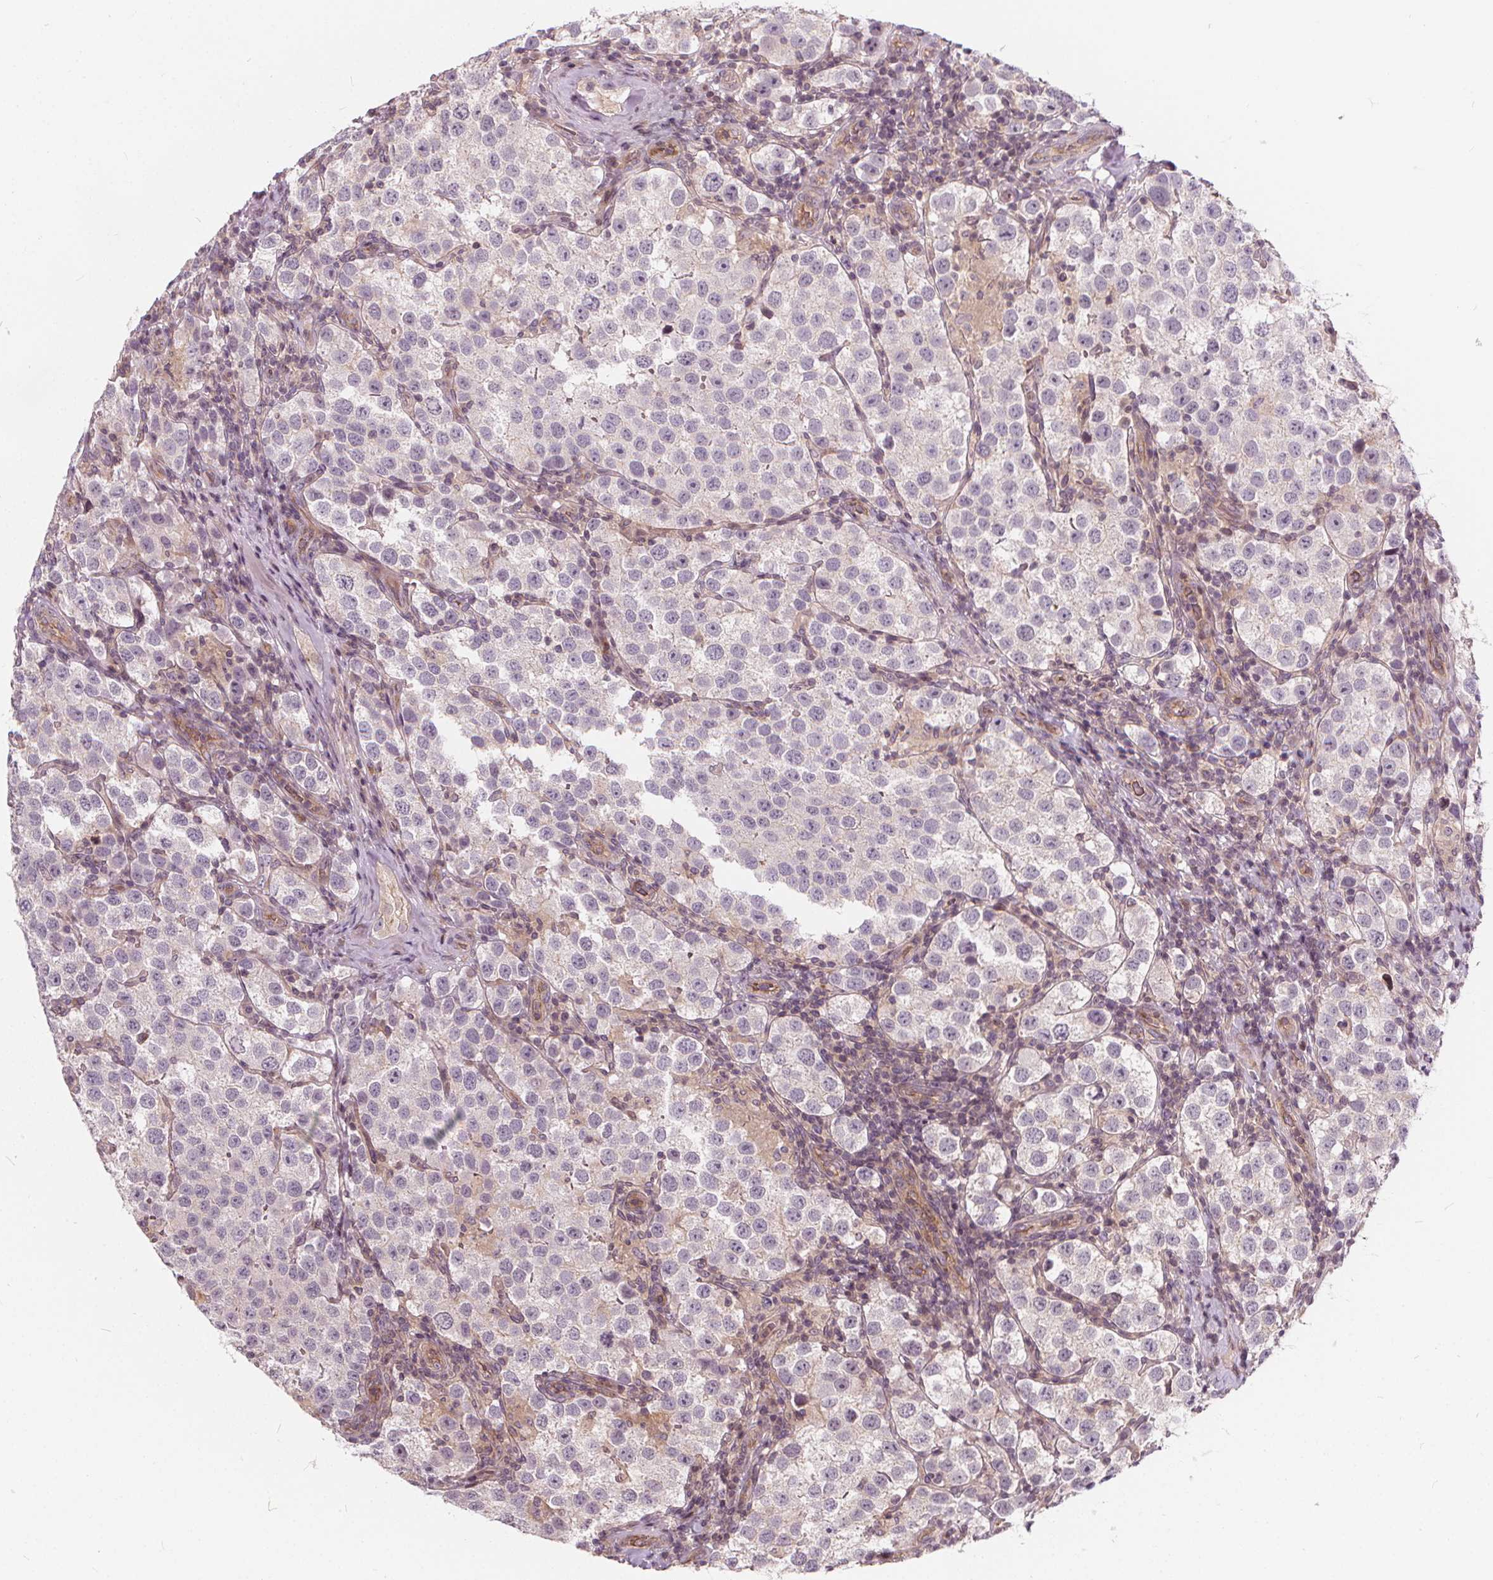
{"staining": {"intensity": "negative", "quantity": "none", "location": "none"}, "tissue": "testis cancer", "cell_type": "Tumor cells", "image_type": "cancer", "snomed": [{"axis": "morphology", "description": "Seminoma, NOS"}, {"axis": "topography", "description": "Testis"}], "caption": "DAB (3,3'-diaminobenzidine) immunohistochemical staining of testis seminoma exhibits no significant expression in tumor cells.", "gene": "INPP5E", "patient": {"sex": "male", "age": 37}}